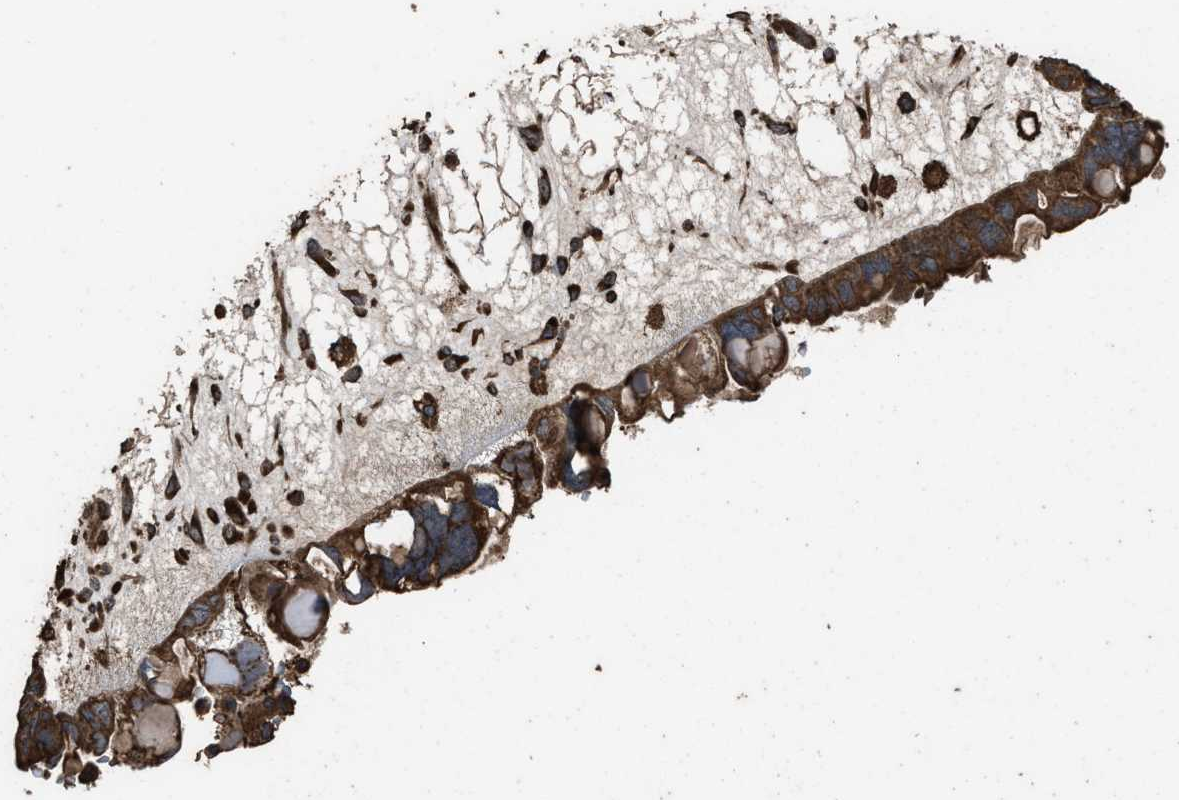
{"staining": {"intensity": "strong", "quantity": ">75%", "location": "cytoplasmic/membranous"}, "tissue": "ovarian cancer", "cell_type": "Tumor cells", "image_type": "cancer", "snomed": [{"axis": "morphology", "description": "Cystadenocarcinoma, serous, NOS"}, {"axis": "topography", "description": "Ovary"}], "caption": "Protein staining of ovarian serous cystadenocarcinoma tissue shows strong cytoplasmic/membranous expression in about >75% of tumor cells.", "gene": "ZMYND19", "patient": {"sex": "female", "age": 79}}